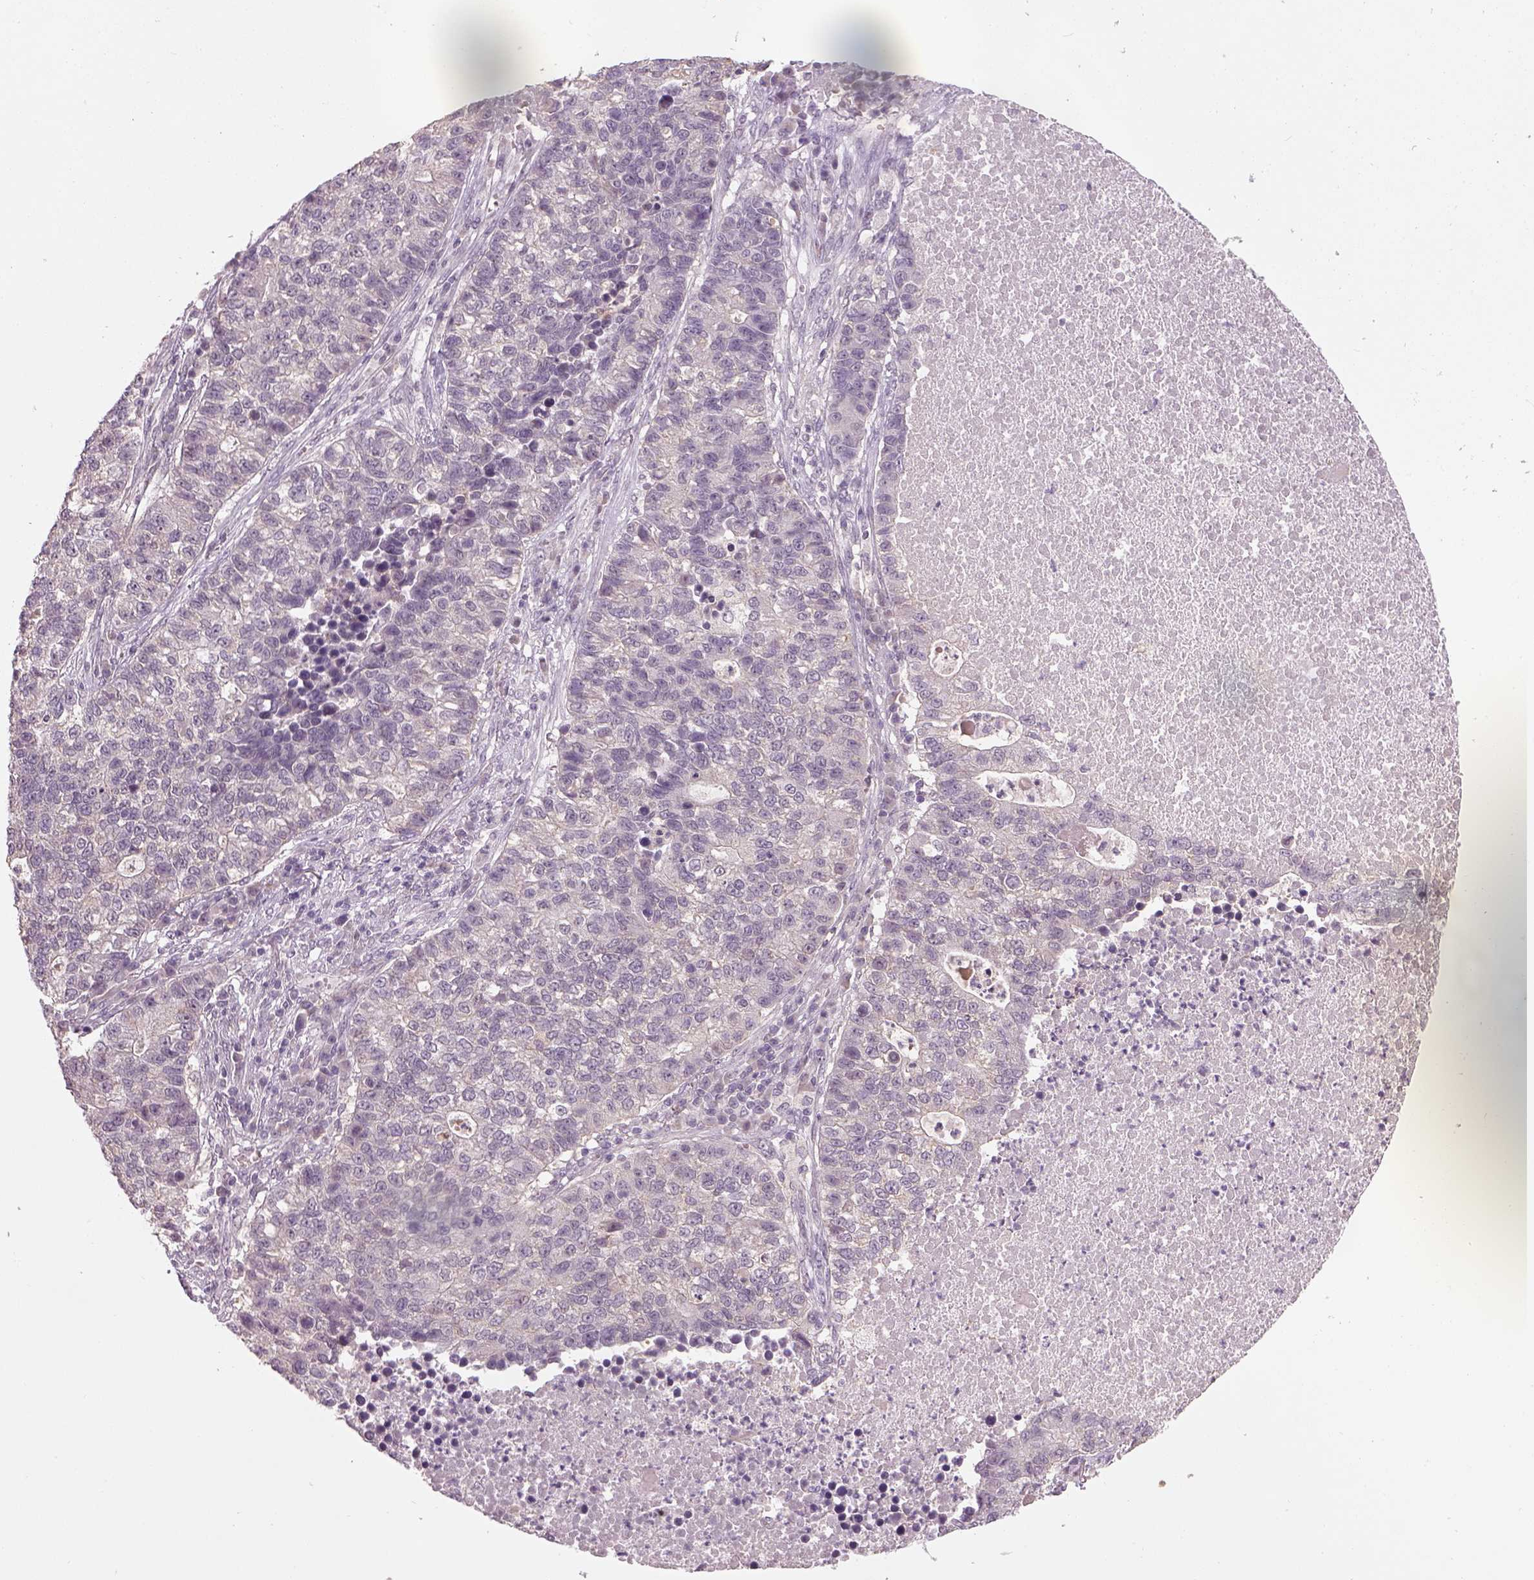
{"staining": {"intensity": "negative", "quantity": "none", "location": "none"}, "tissue": "lung cancer", "cell_type": "Tumor cells", "image_type": "cancer", "snomed": [{"axis": "morphology", "description": "Adenocarcinoma, NOS"}, {"axis": "topography", "description": "Lung"}], "caption": "Lung cancer was stained to show a protein in brown. There is no significant positivity in tumor cells.", "gene": "GDNF", "patient": {"sex": "male", "age": 57}}